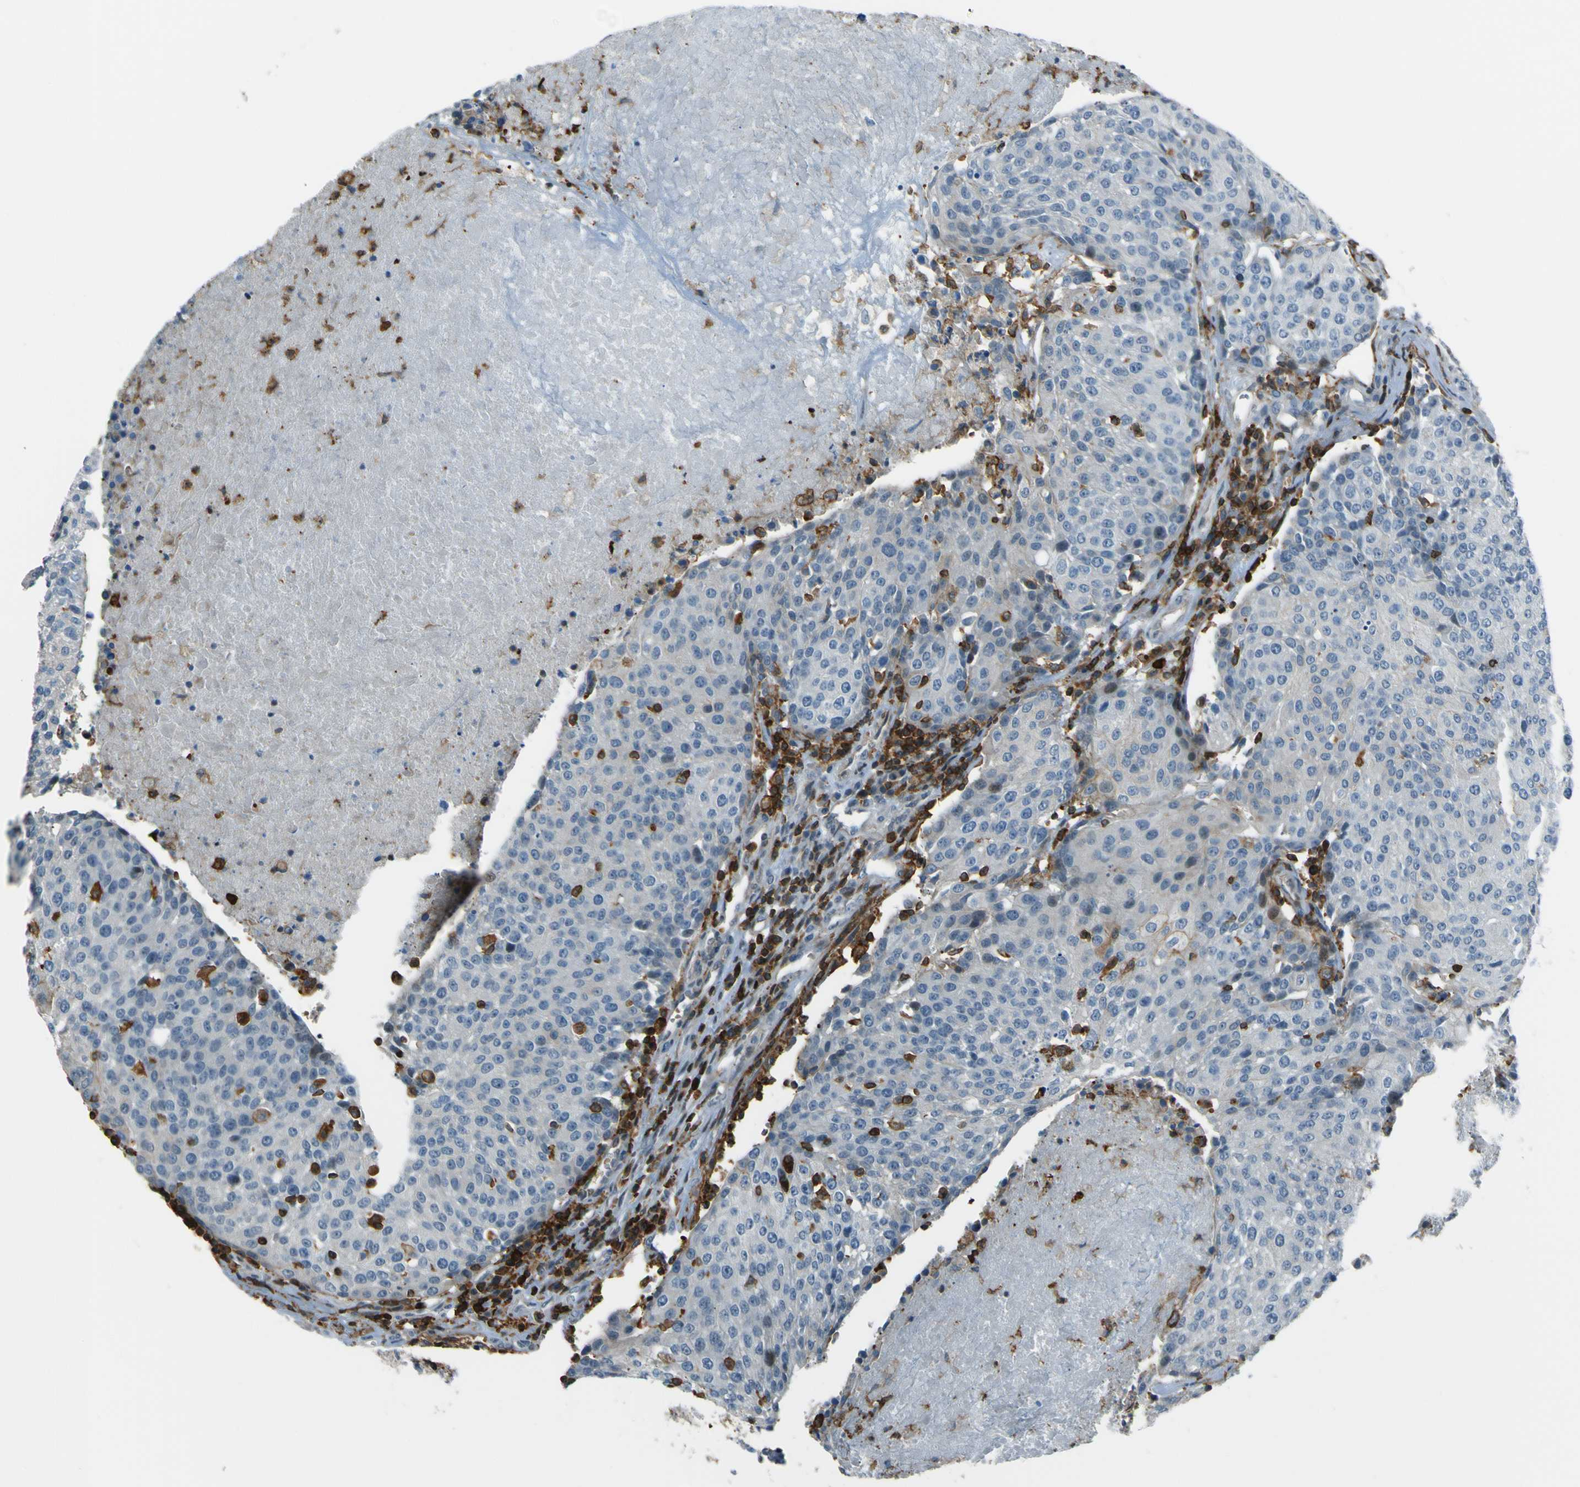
{"staining": {"intensity": "weak", "quantity": "<25%", "location": "cytoplasmic/membranous"}, "tissue": "urothelial cancer", "cell_type": "Tumor cells", "image_type": "cancer", "snomed": [{"axis": "morphology", "description": "Urothelial carcinoma, High grade"}, {"axis": "topography", "description": "Urinary bladder"}], "caption": "Protein analysis of urothelial carcinoma (high-grade) shows no significant expression in tumor cells.", "gene": "PCDHB5", "patient": {"sex": "female", "age": 85}}